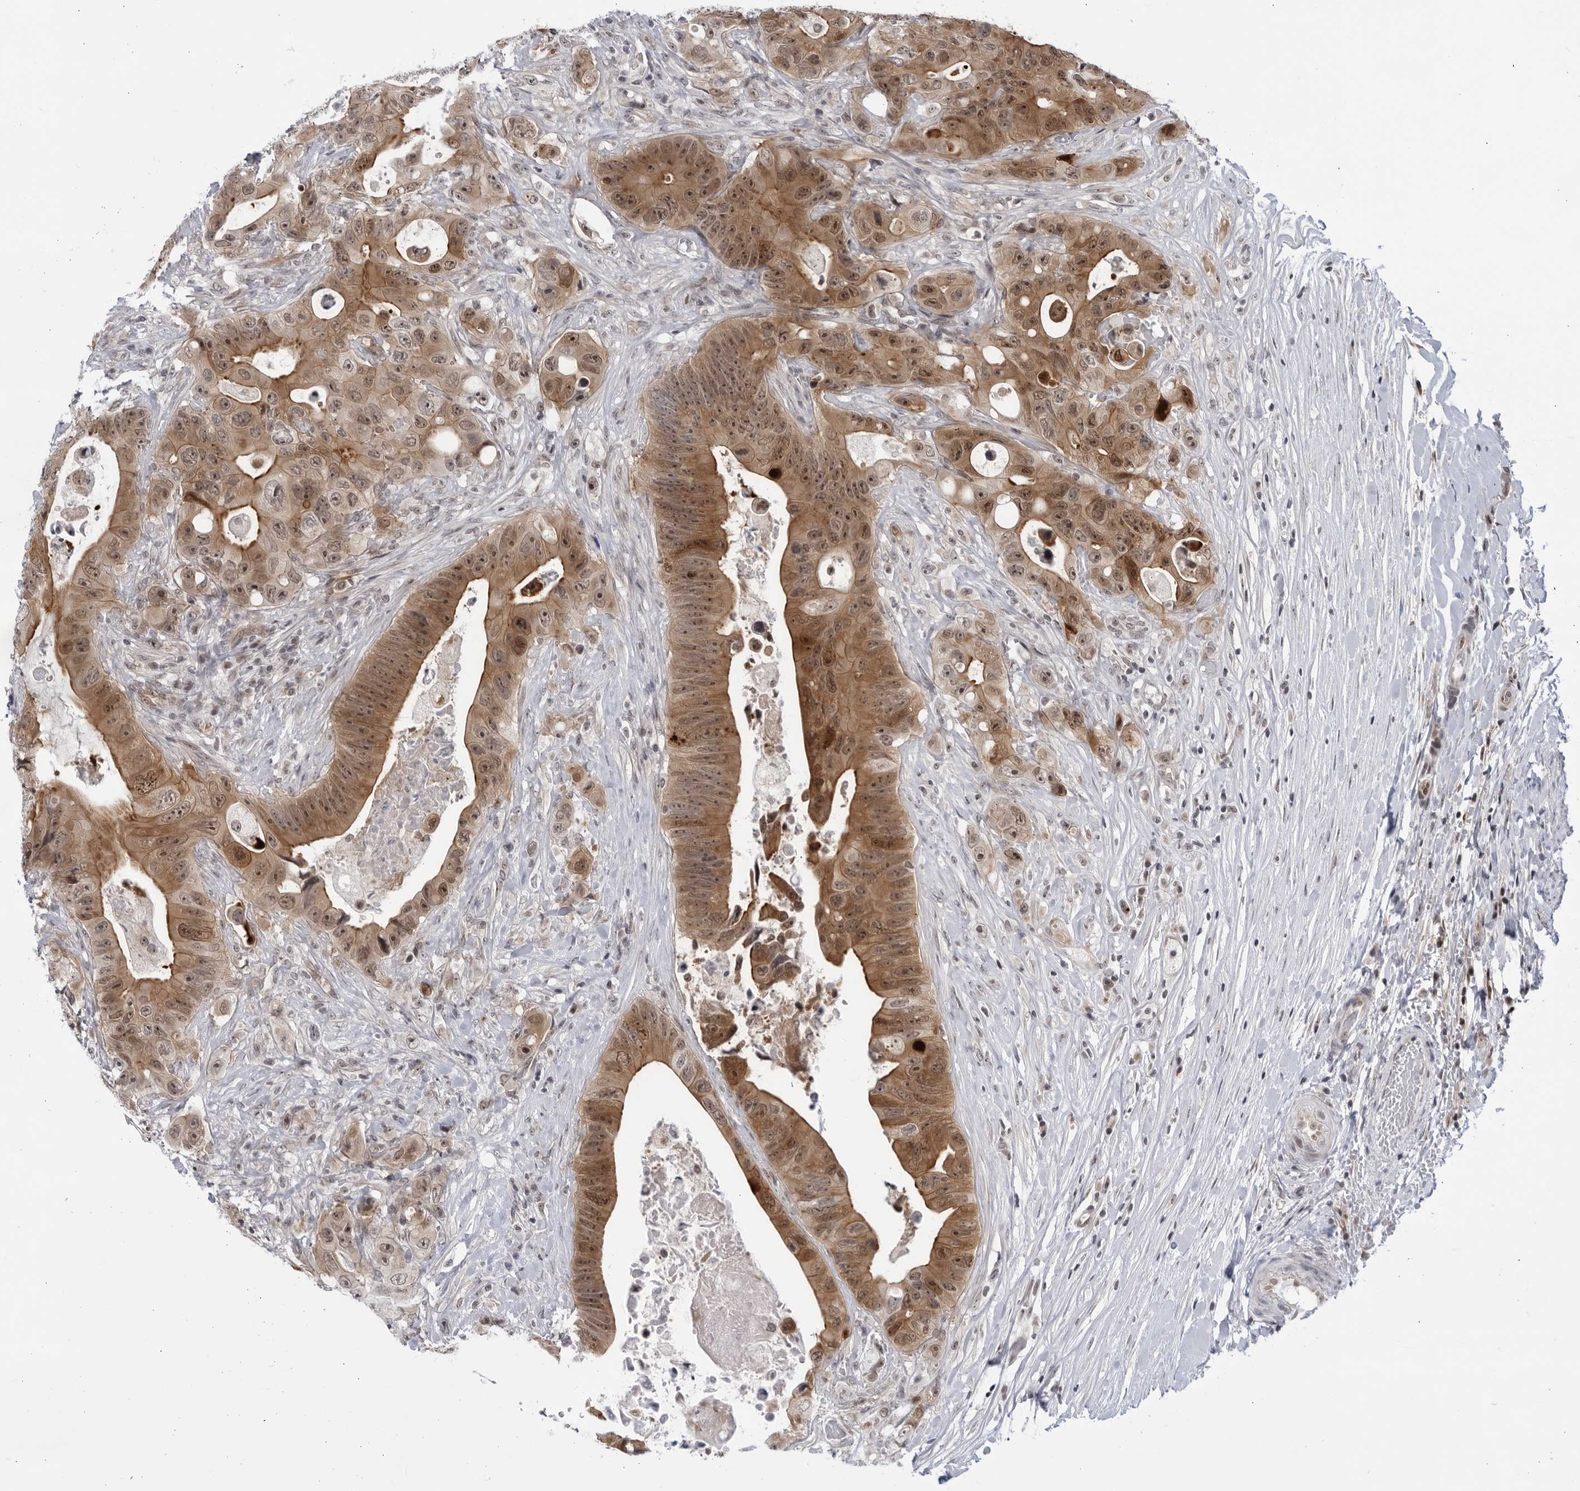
{"staining": {"intensity": "strong", "quantity": ">75%", "location": "cytoplasmic/membranous,nuclear"}, "tissue": "colorectal cancer", "cell_type": "Tumor cells", "image_type": "cancer", "snomed": [{"axis": "morphology", "description": "Adenocarcinoma, NOS"}, {"axis": "topography", "description": "Colon"}], "caption": "Immunohistochemical staining of human colorectal cancer (adenocarcinoma) exhibits high levels of strong cytoplasmic/membranous and nuclear protein staining in approximately >75% of tumor cells. Nuclei are stained in blue.", "gene": "ITGB3BP", "patient": {"sex": "female", "age": 46}}